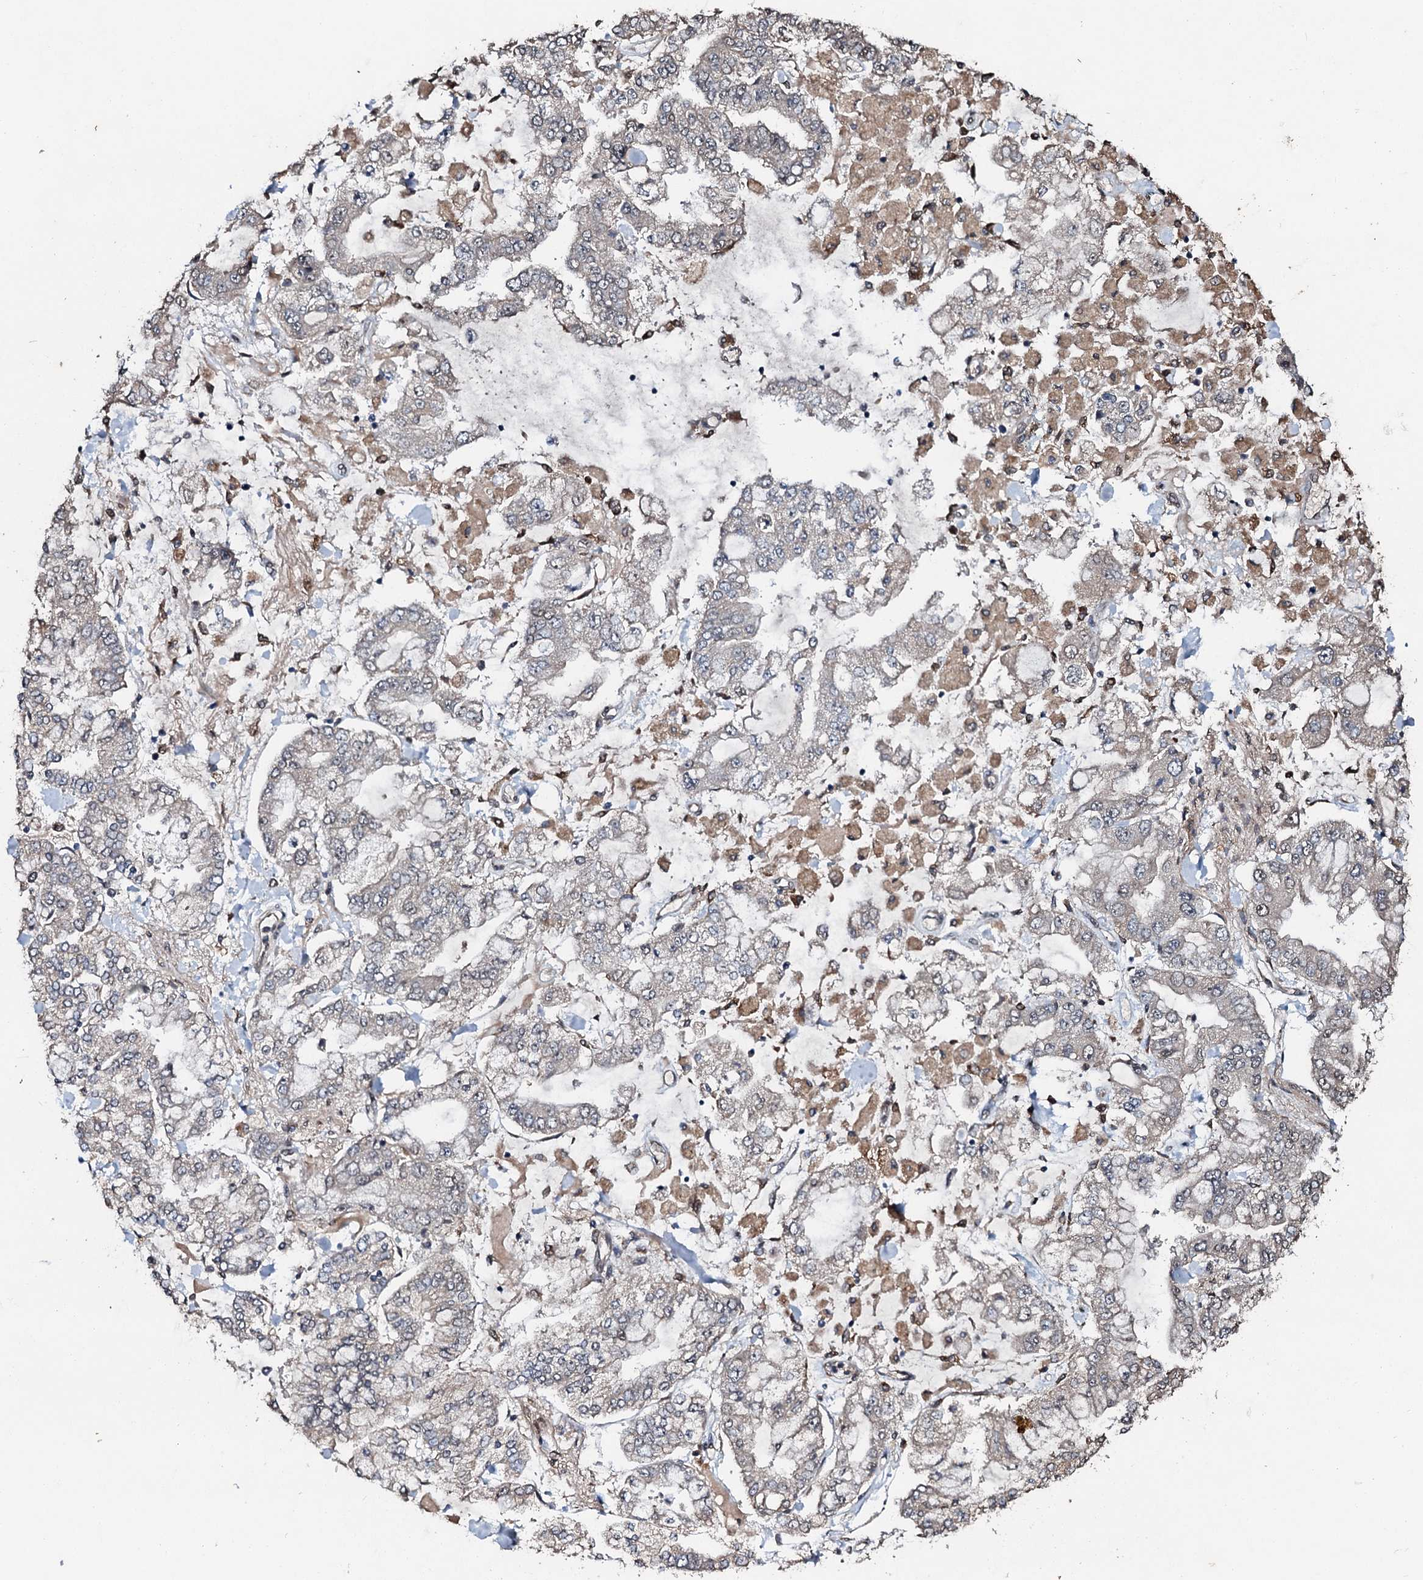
{"staining": {"intensity": "negative", "quantity": "none", "location": "none"}, "tissue": "stomach cancer", "cell_type": "Tumor cells", "image_type": "cancer", "snomed": [{"axis": "morphology", "description": "Normal tissue, NOS"}, {"axis": "morphology", "description": "Adenocarcinoma, NOS"}, {"axis": "topography", "description": "Stomach, upper"}, {"axis": "topography", "description": "Stomach"}], "caption": "This is an immunohistochemistry photomicrograph of human stomach cancer (adenocarcinoma). There is no positivity in tumor cells.", "gene": "ADAMTS10", "patient": {"sex": "male", "age": 76}}